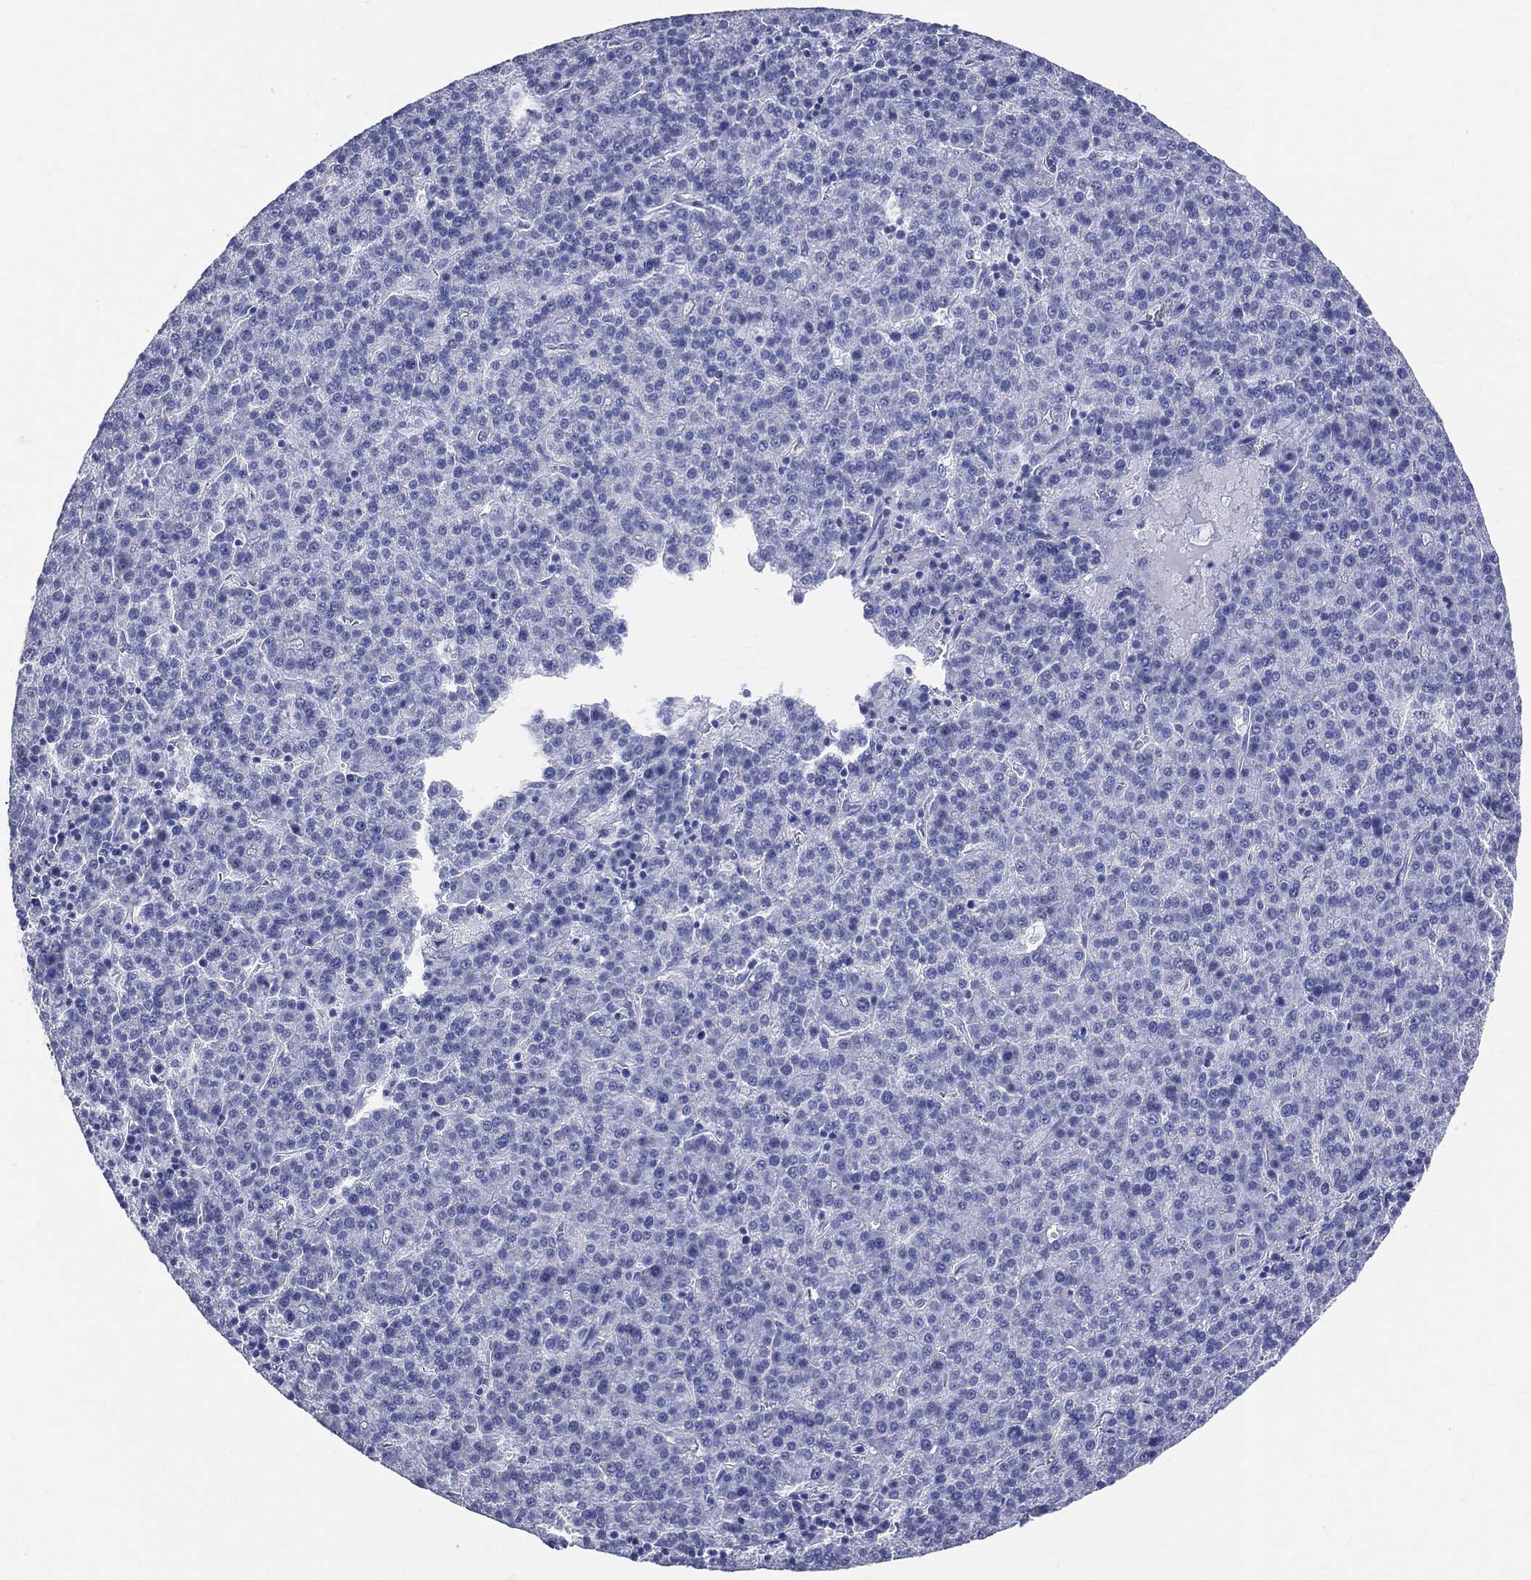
{"staining": {"intensity": "negative", "quantity": "none", "location": "none"}, "tissue": "liver cancer", "cell_type": "Tumor cells", "image_type": "cancer", "snomed": [{"axis": "morphology", "description": "Carcinoma, Hepatocellular, NOS"}, {"axis": "topography", "description": "Liver"}], "caption": "A high-resolution histopathology image shows immunohistochemistry staining of liver cancer, which exhibits no significant expression in tumor cells.", "gene": "SYP", "patient": {"sex": "female", "age": 58}}